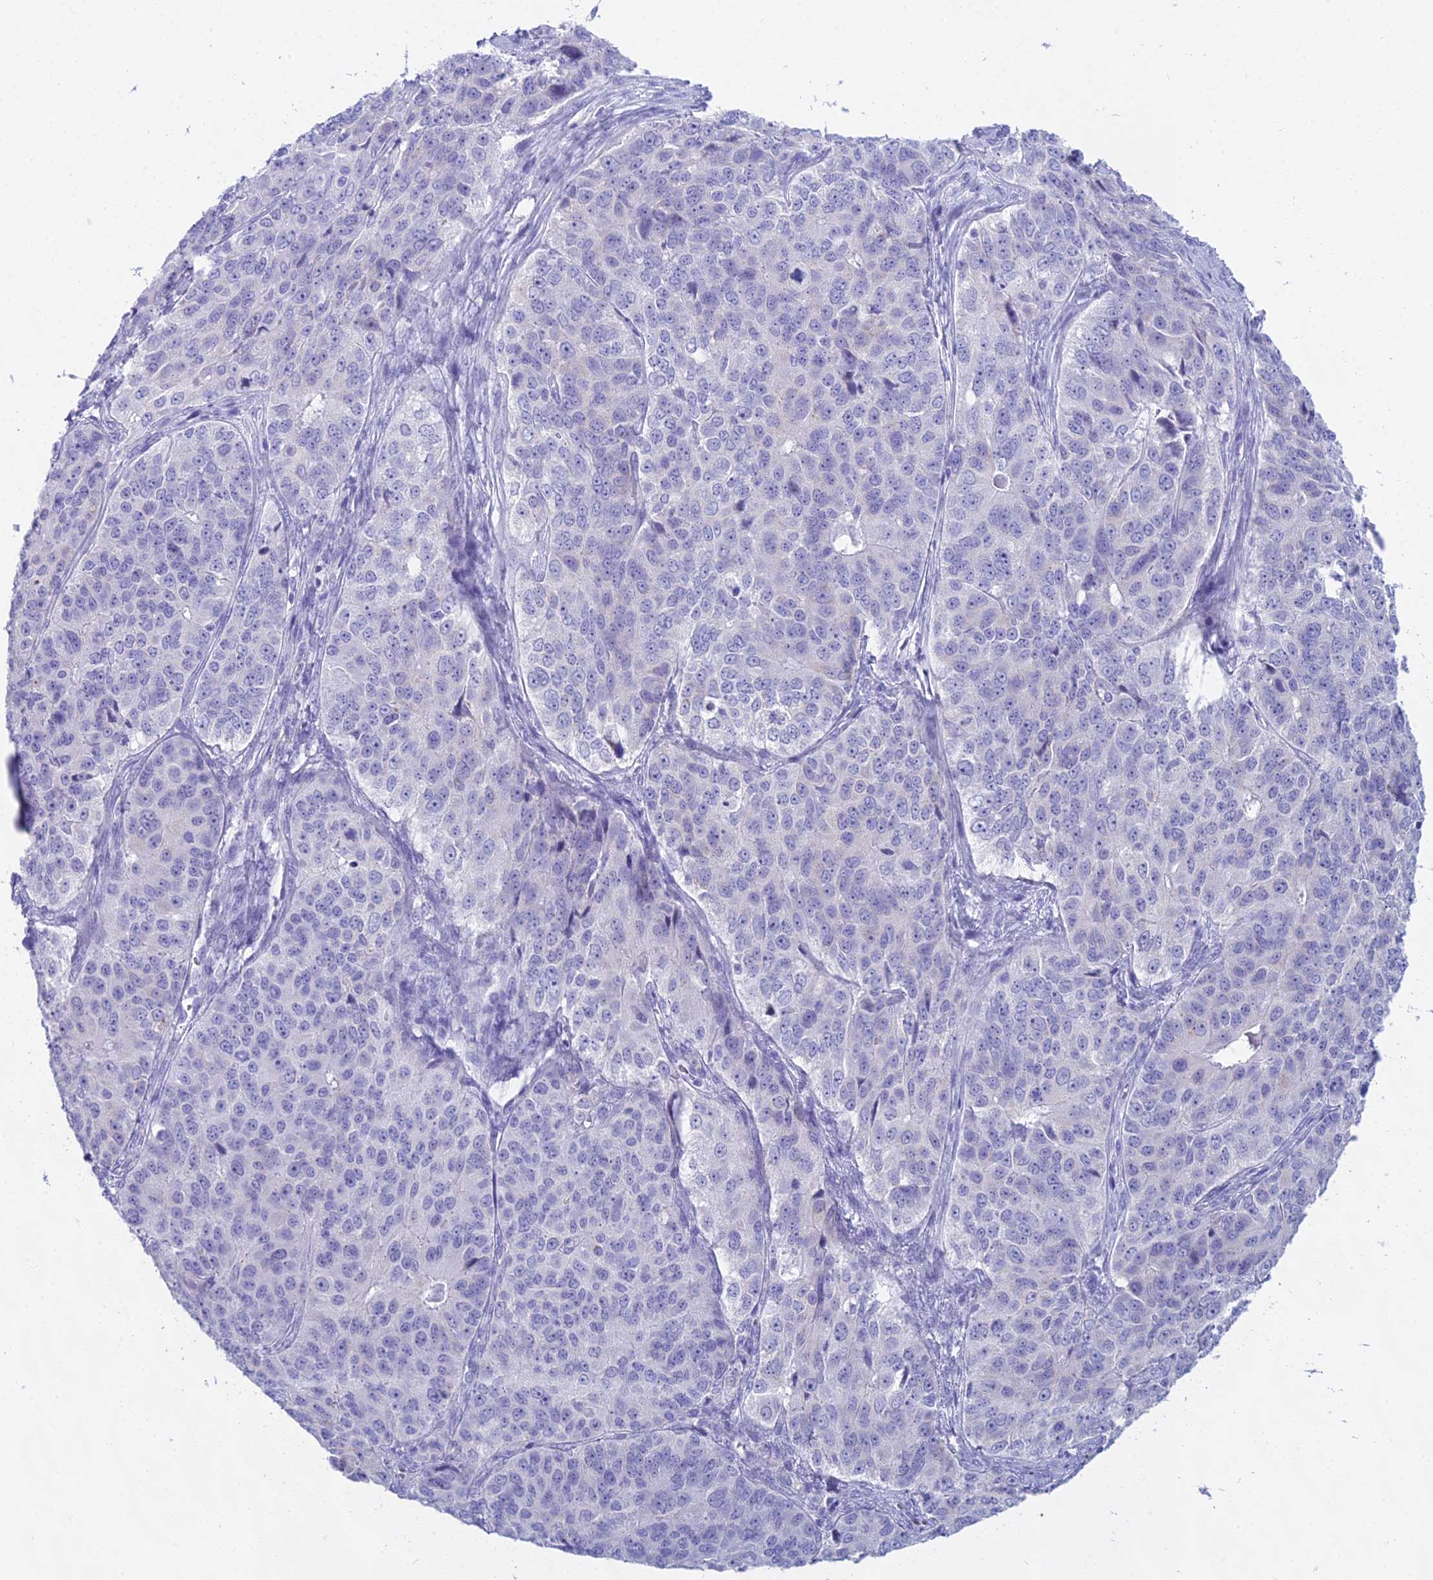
{"staining": {"intensity": "negative", "quantity": "none", "location": "none"}, "tissue": "ovarian cancer", "cell_type": "Tumor cells", "image_type": "cancer", "snomed": [{"axis": "morphology", "description": "Carcinoma, endometroid"}, {"axis": "topography", "description": "Ovary"}], "caption": "High power microscopy histopathology image of an IHC image of endometroid carcinoma (ovarian), revealing no significant positivity in tumor cells.", "gene": "CGB2", "patient": {"sex": "female", "age": 51}}